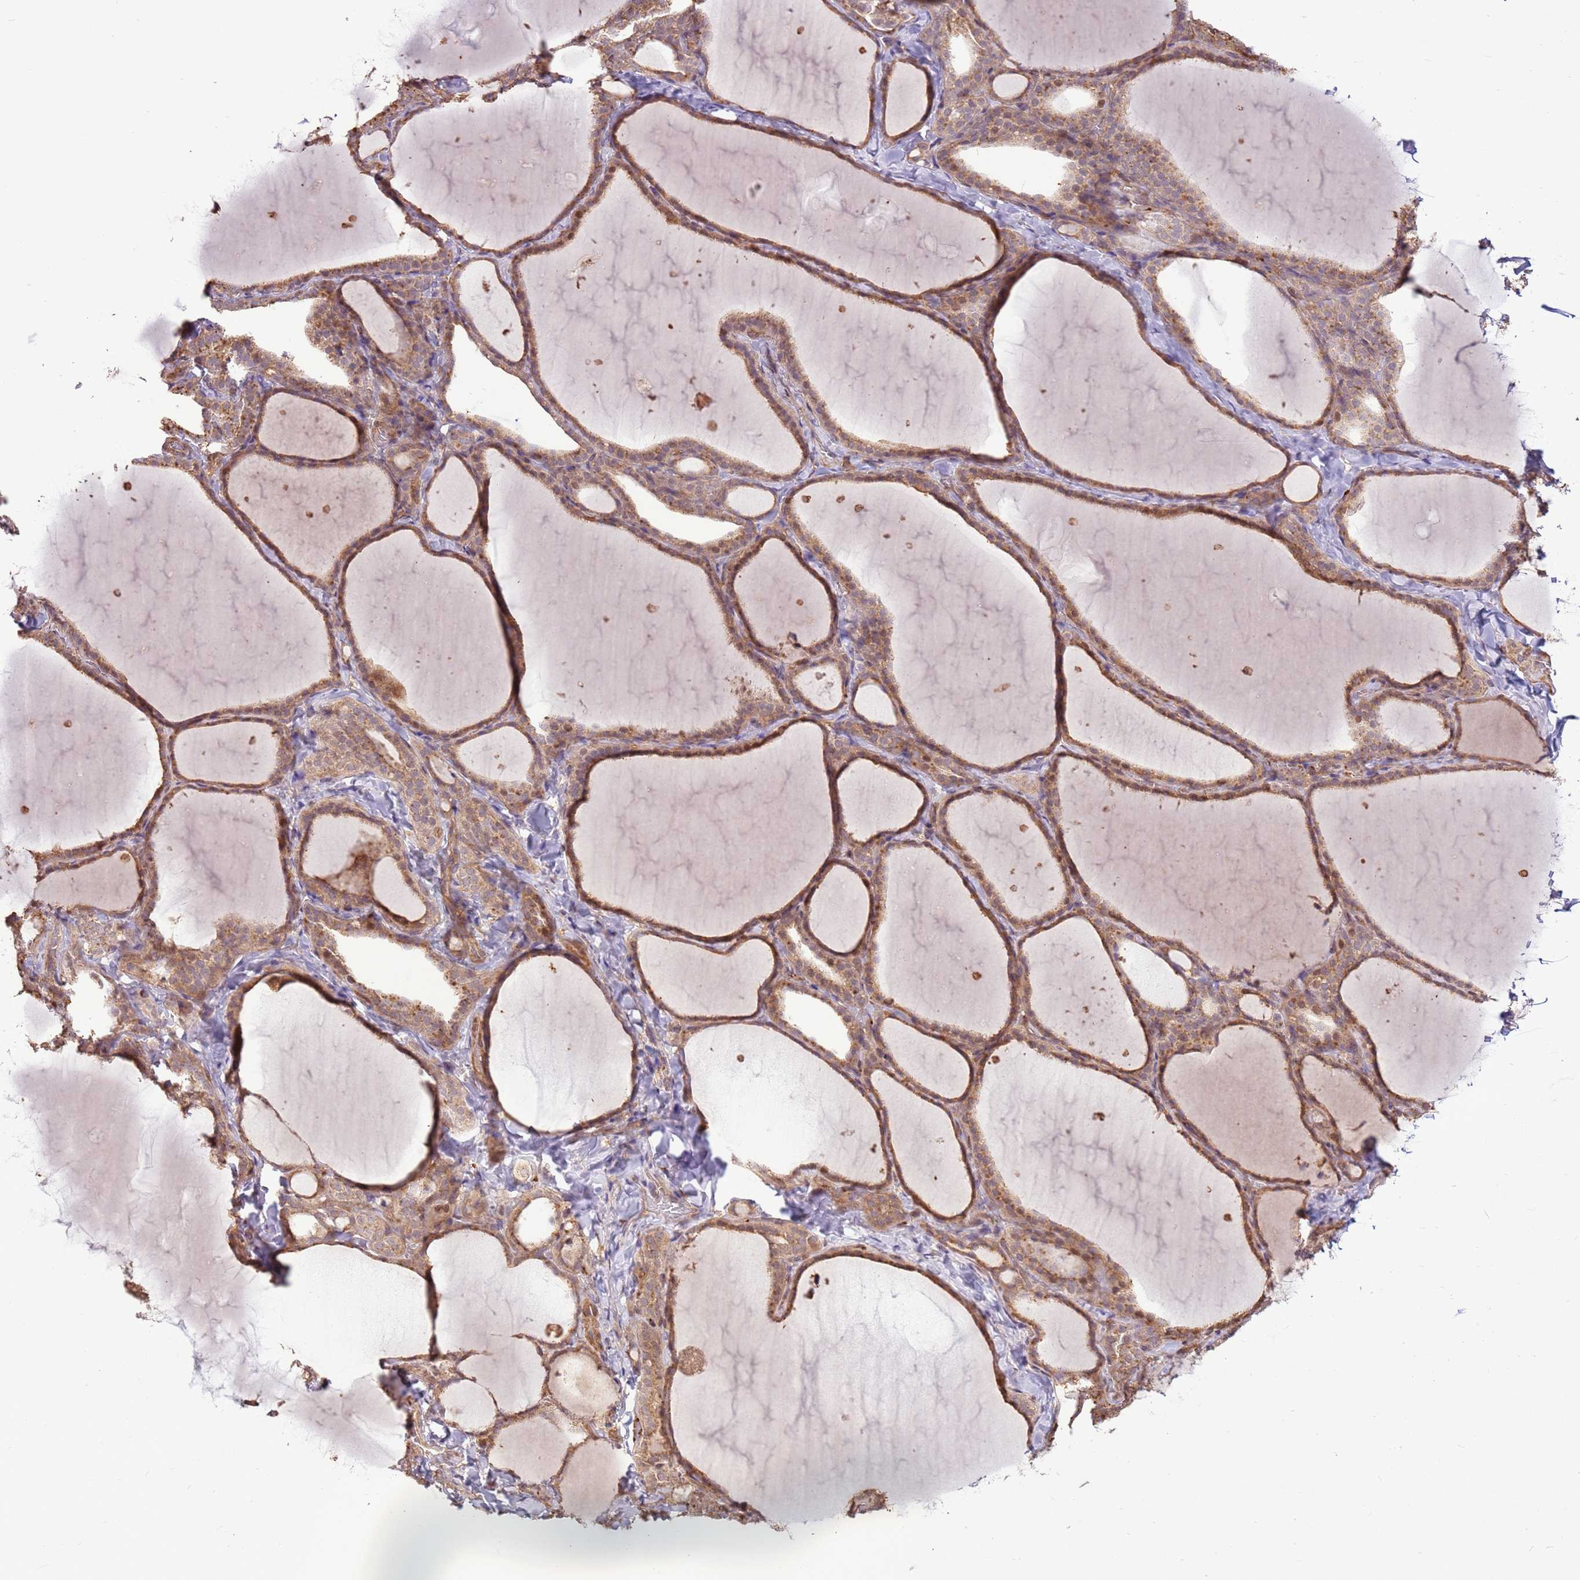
{"staining": {"intensity": "moderate", "quantity": ">75%", "location": "cytoplasmic/membranous,nuclear"}, "tissue": "thyroid gland", "cell_type": "Glandular cells", "image_type": "normal", "snomed": [{"axis": "morphology", "description": "Normal tissue, NOS"}, {"axis": "topography", "description": "Thyroid gland"}], "caption": "Thyroid gland stained for a protein (brown) displays moderate cytoplasmic/membranous,nuclear positive positivity in approximately >75% of glandular cells.", "gene": "CCDC112", "patient": {"sex": "female", "age": 22}}